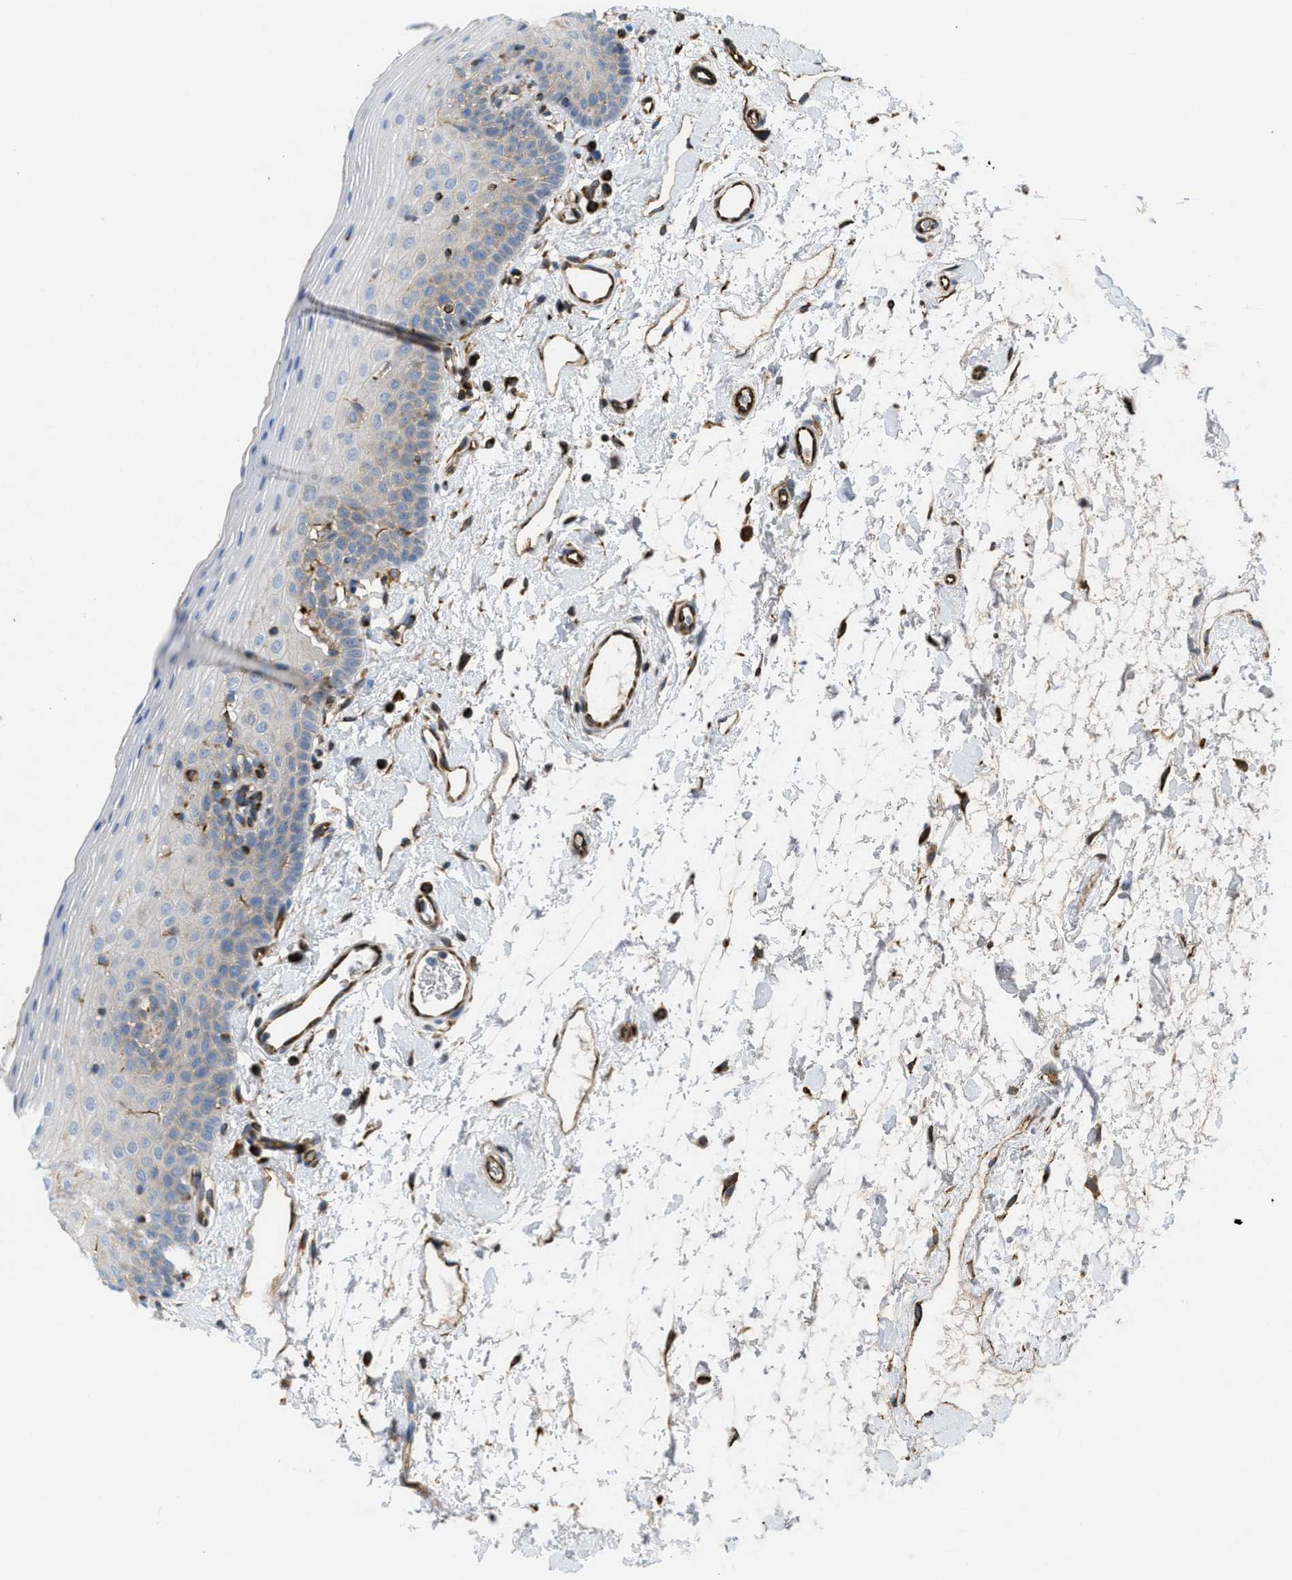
{"staining": {"intensity": "negative", "quantity": "none", "location": "none"}, "tissue": "oral mucosa", "cell_type": "Squamous epithelial cells", "image_type": "normal", "snomed": [{"axis": "morphology", "description": "Normal tissue, NOS"}, {"axis": "topography", "description": "Oral tissue"}], "caption": "Squamous epithelial cells show no significant expression in normal oral mucosa.", "gene": "BTN3A1", "patient": {"sex": "male", "age": 66}}